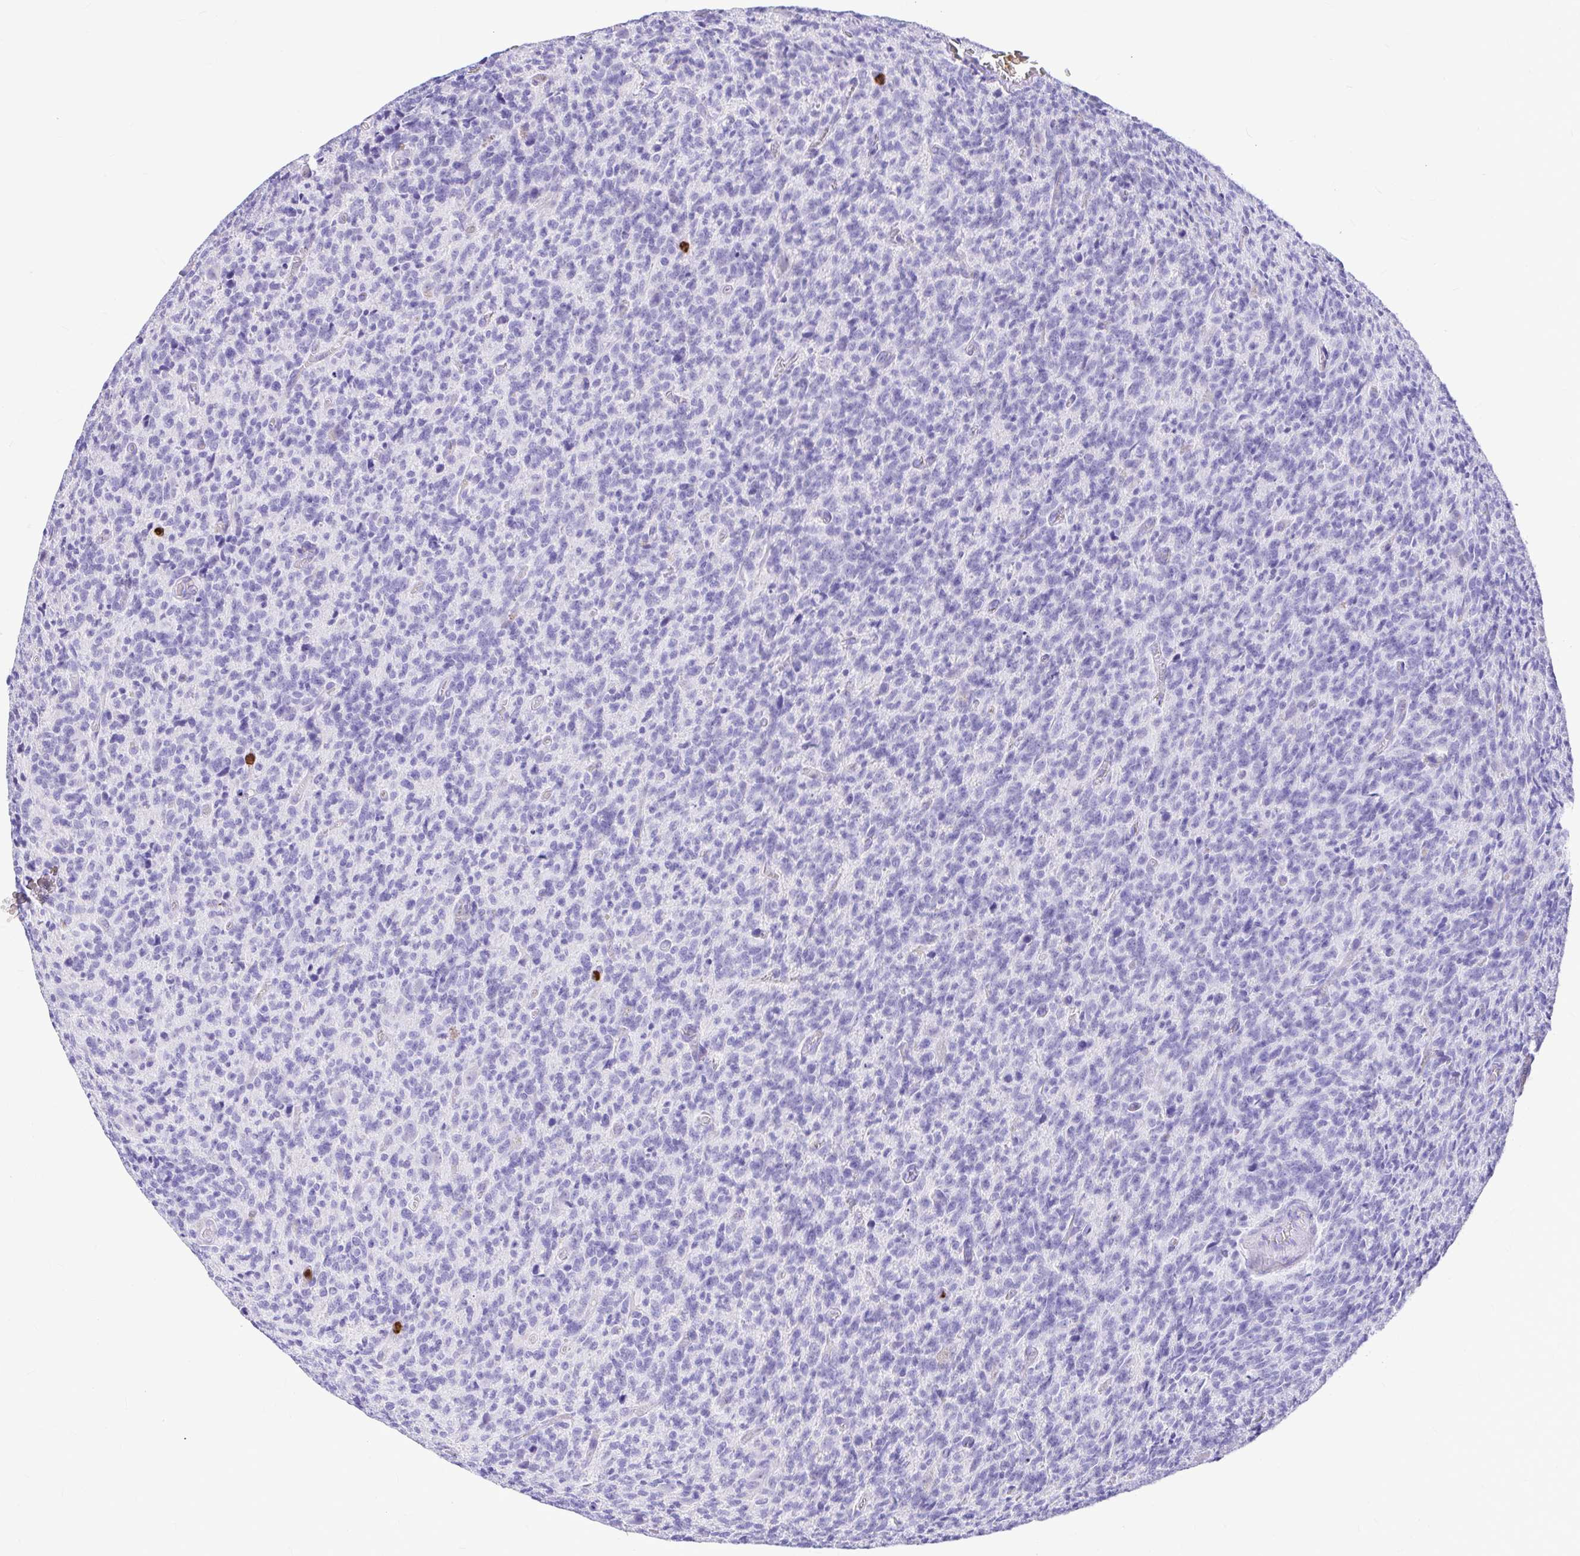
{"staining": {"intensity": "negative", "quantity": "none", "location": "none"}, "tissue": "glioma", "cell_type": "Tumor cells", "image_type": "cancer", "snomed": [{"axis": "morphology", "description": "Glioma, malignant, High grade"}, {"axis": "topography", "description": "Brain"}], "caption": "This image is of glioma stained with immunohistochemistry (IHC) to label a protein in brown with the nuclei are counter-stained blue. There is no positivity in tumor cells. (Immunohistochemistry, brightfield microscopy, high magnification).", "gene": "CLEC1B", "patient": {"sex": "male", "age": 76}}